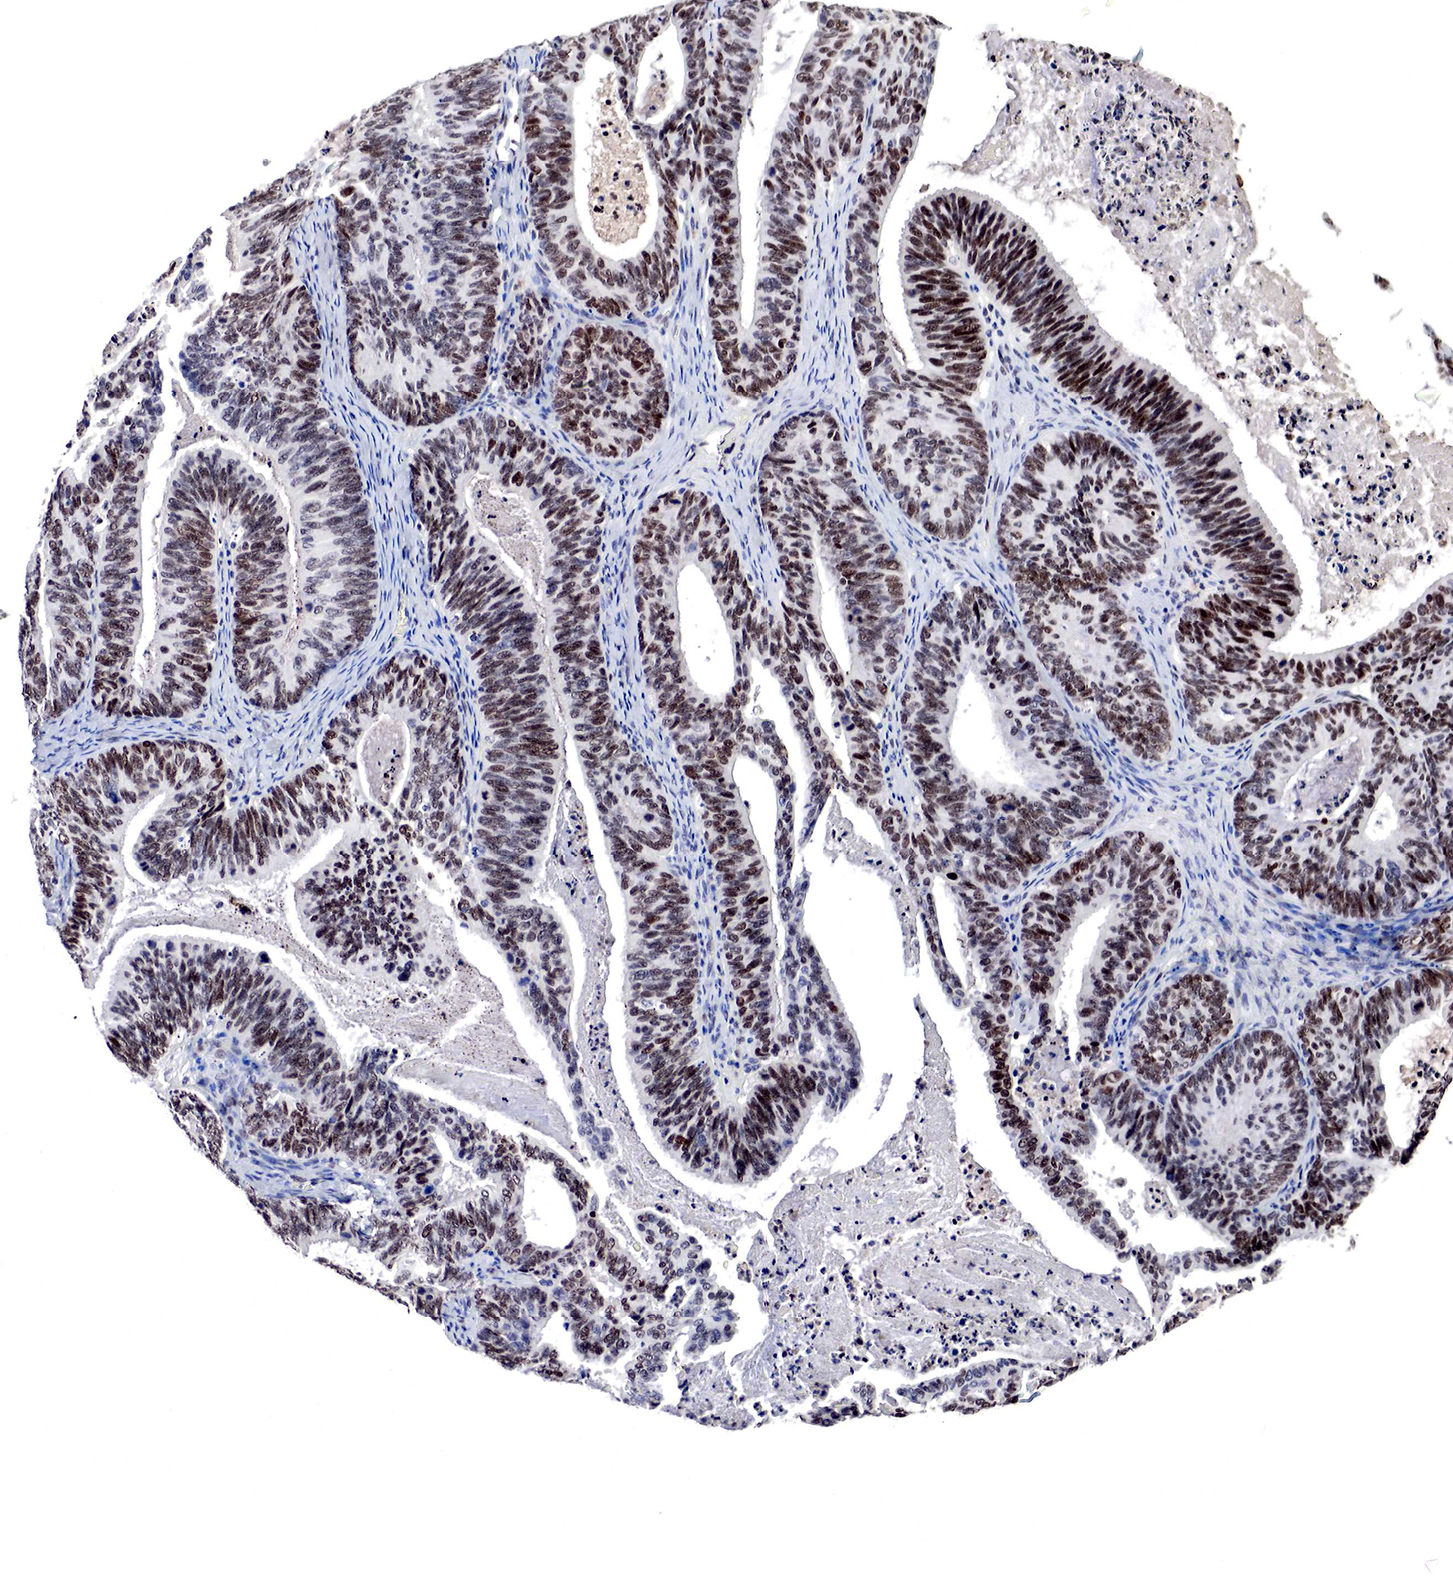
{"staining": {"intensity": "strong", "quantity": ">75%", "location": "nuclear"}, "tissue": "ovarian cancer", "cell_type": "Tumor cells", "image_type": "cancer", "snomed": [{"axis": "morphology", "description": "Carcinoma, endometroid"}, {"axis": "topography", "description": "Ovary"}], "caption": "Human ovarian cancer (endometroid carcinoma) stained with a brown dye exhibits strong nuclear positive staining in approximately >75% of tumor cells.", "gene": "DACH2", "patient": {"sex": "female", "age": 52}}